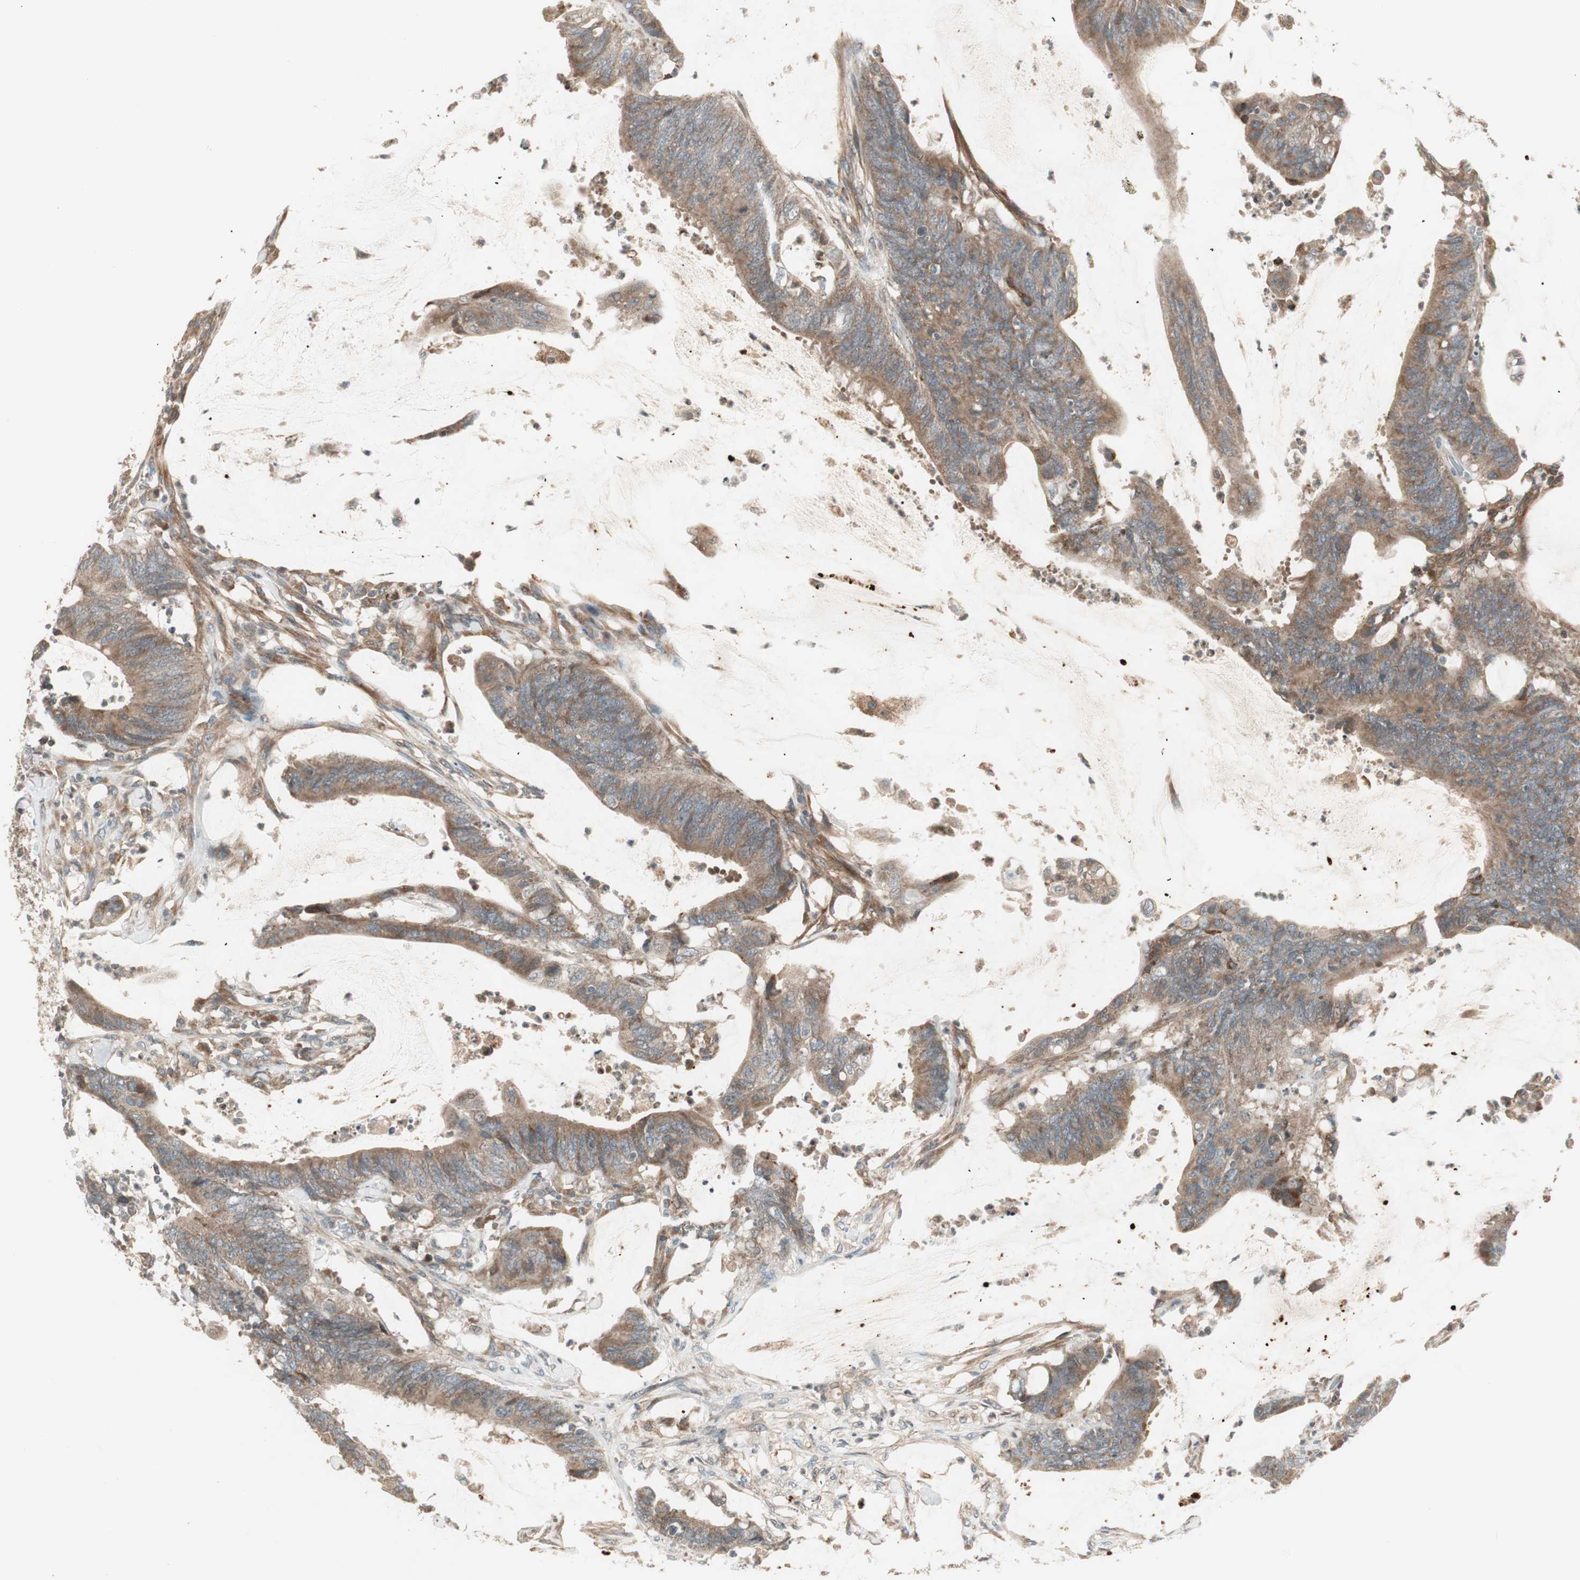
{"staining": {"intensity": "weak", "quantity": "25%-75%", "location": "cytoplasmic/membranous"}, "tissue": "colorectal cancer", "cell_type": "Tumor cells", "image_type": "cancer", "snomed": [{"axis": "morphology", "description": "Adenocarcinoma, NOS"}, {"axis": "topography", "description": "Rectum"}], "caption": "Weak cytoplasmic/membranous protein positivity is seen in about 25%-75% of tumor cells in adenocarcinoma (colorectal). The staining is performed using DAB brown chromogen to label protein expression. The nuclei are counter-stained blue using hematoxylin.", "gene": "SFRP1", "patient": {"sex": "female", "age": 66}}